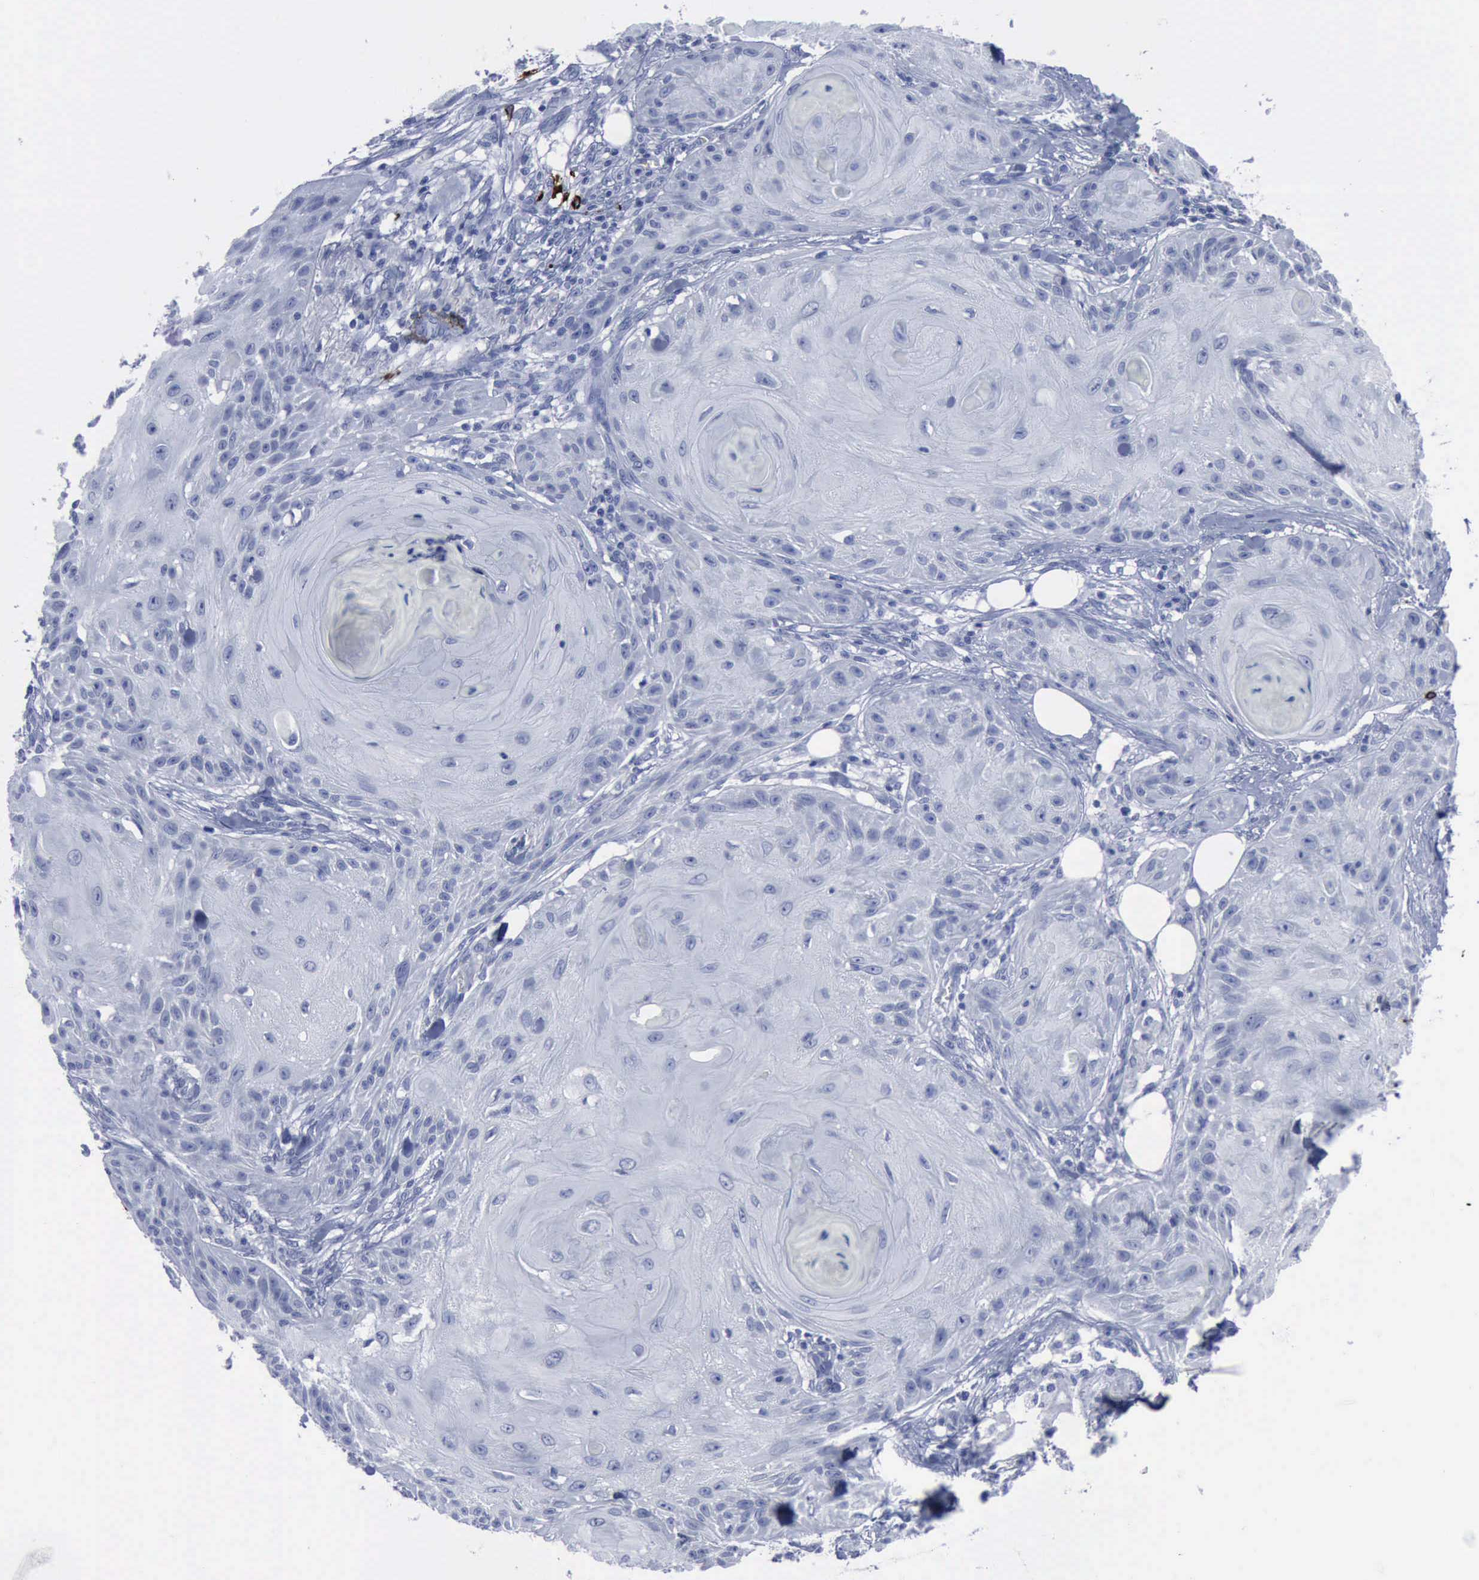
{"staining": {"intensity": "negative", "quantity": "none", "location": "none"}, "tissue": "skin cancer", "cell_type": "Tumor cells", "image_type": "cancer", "snomed": [{"axis": "morphology", "description": "Squamous cell carcinoma, NOS"}, {"axis": "topography", "description": "Skin"}], "caption": "A high-resolution histopathology image shows immunohistochemistry (IHC) staining of squamous cell carcinoma (skin), which shows no significant positivity in tumor cells.", "gene": "NGFR", "patient": {"sex": "female", "age": 88}}